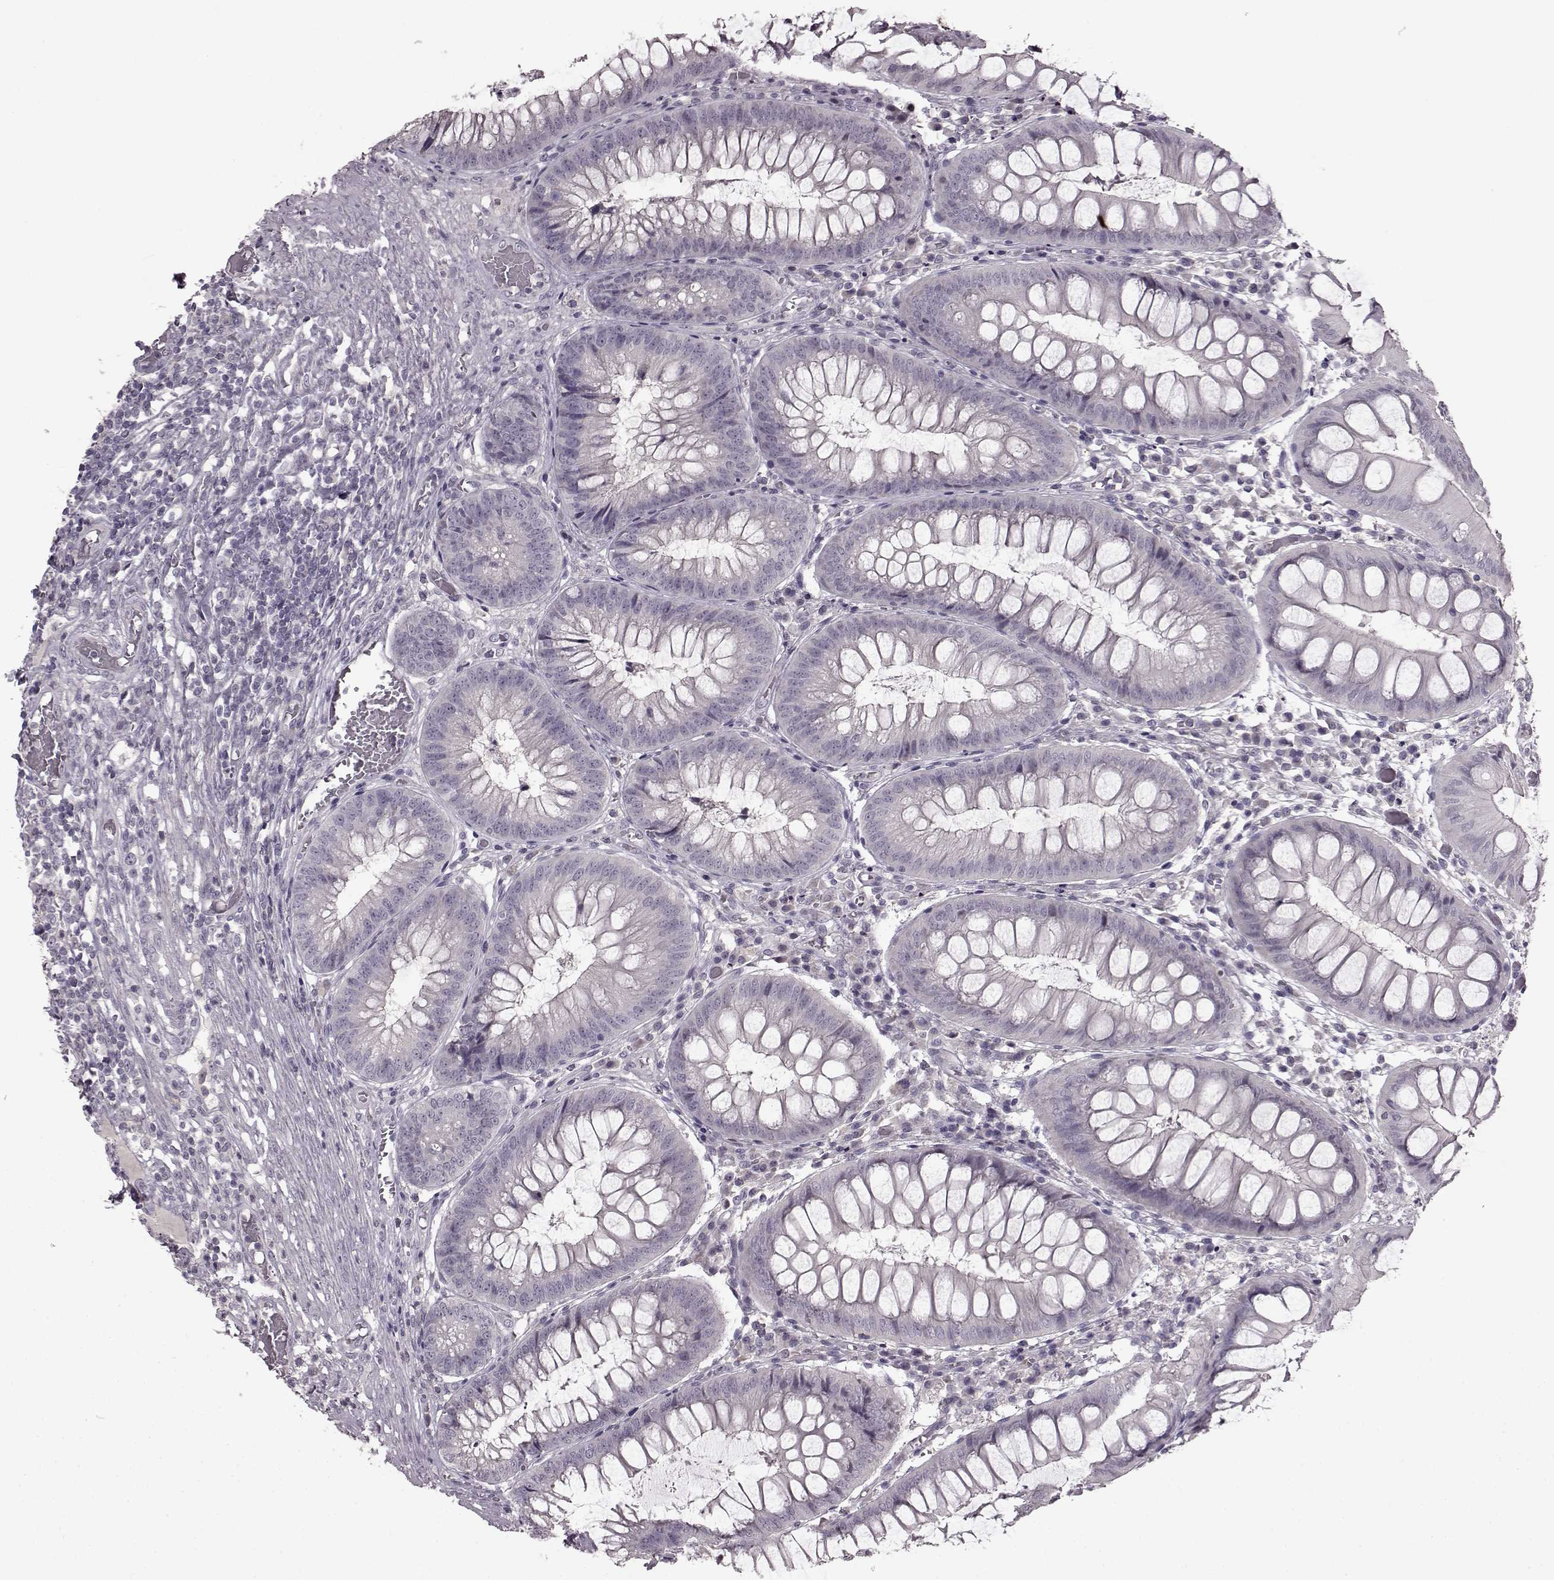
{"staining": {"intensity": "negative", "quantity": "none", "location": "none"}, "tissue": "appendix", "cell_type": "Glandular cells", "image_type": "normal", "snomed": [{"axis": "morphology", "description": "Normal tissue, NOS"}, {"axis": "morphology", "description": "Inflammation, NOS"}, {"axis": "topography", "description": "Appendix"}], "caption": "The photomicrograph exhibits no significant staining in glandular cells of appendix.", "gene": "LHB", "patient": {"sex": "male", "age": 16}}